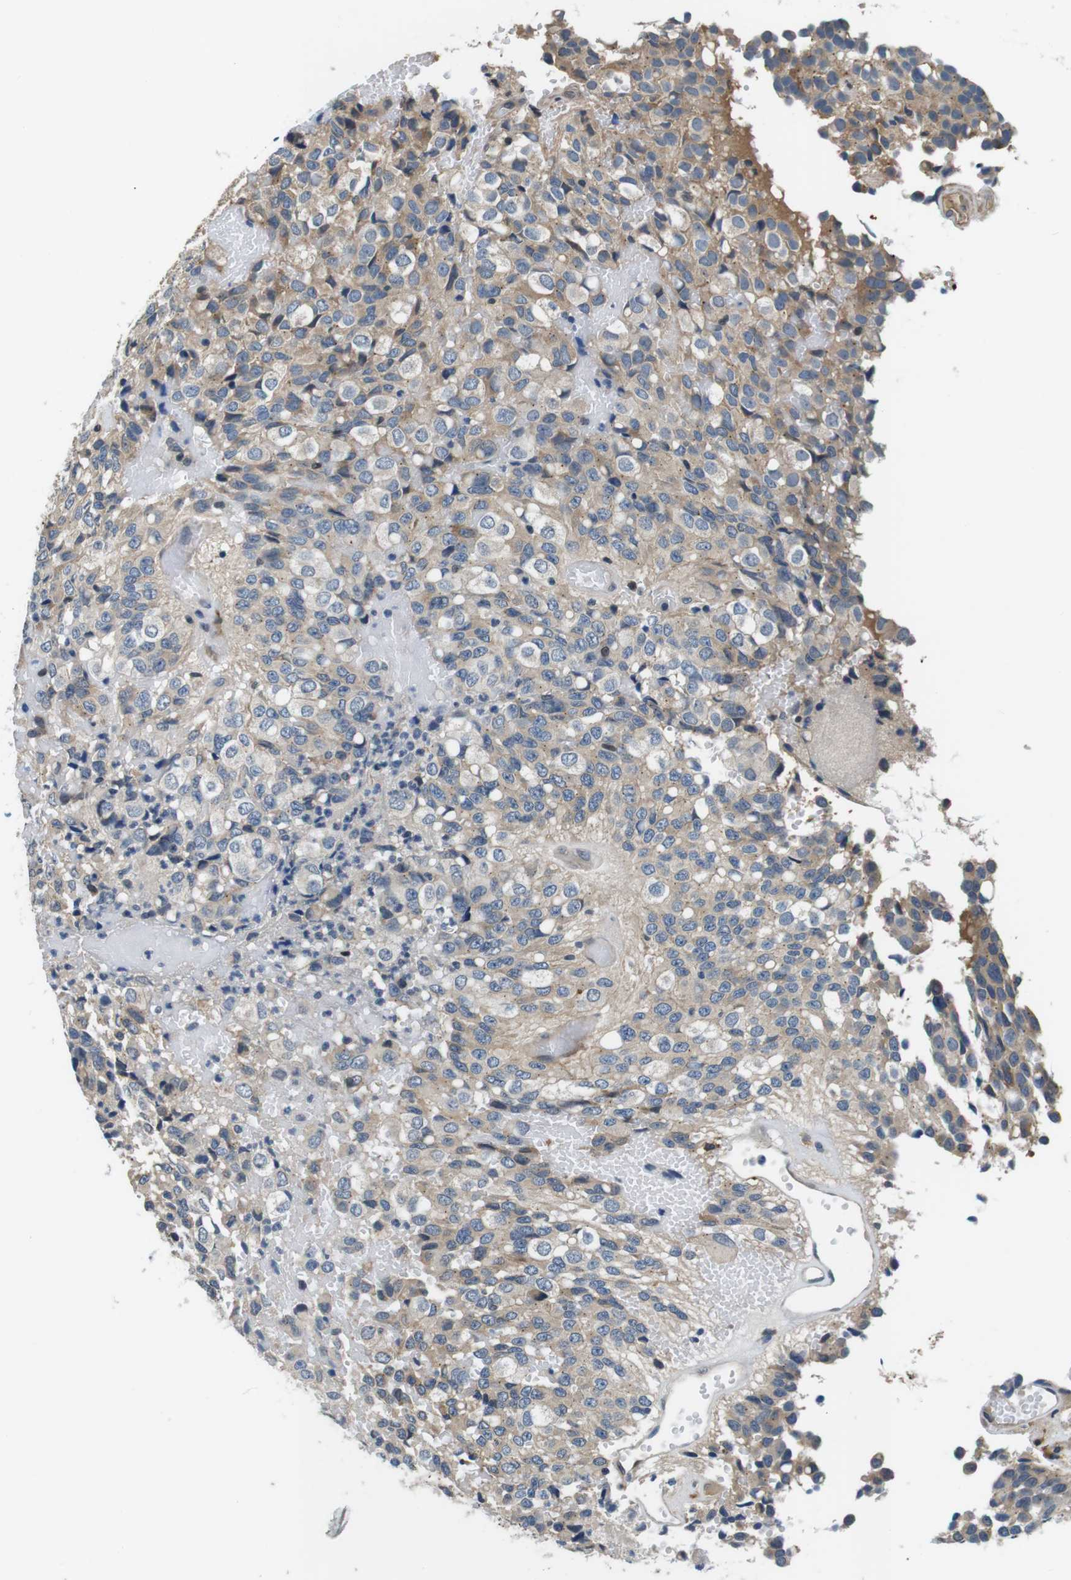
{"staining": {"intensity": "weak", "quantity": "25%-75%", "location": "cytoplasmic/membranous"}, "tissue": "glioma", "cell_type": "Tumor cells", "image_type": "cancer", "snomed": [{"axis": "morphology", "description": "Glioma, malignant, High grade"}, {"axis": "topography", "description": "Brain"}], "caption": "Immunohistochemistry histopathology image of neoplastic tissue: human malignant glioma (high-grade) stained using immunohistochemistry displays low levels of weak protein expression localized specifically in the cytoplasmic/membranous of tumor cells, appearing as a cytoplasmic/membranous brown color.", "gene": "CD163L1", "patient": {"sex": "male", "age": 32}}